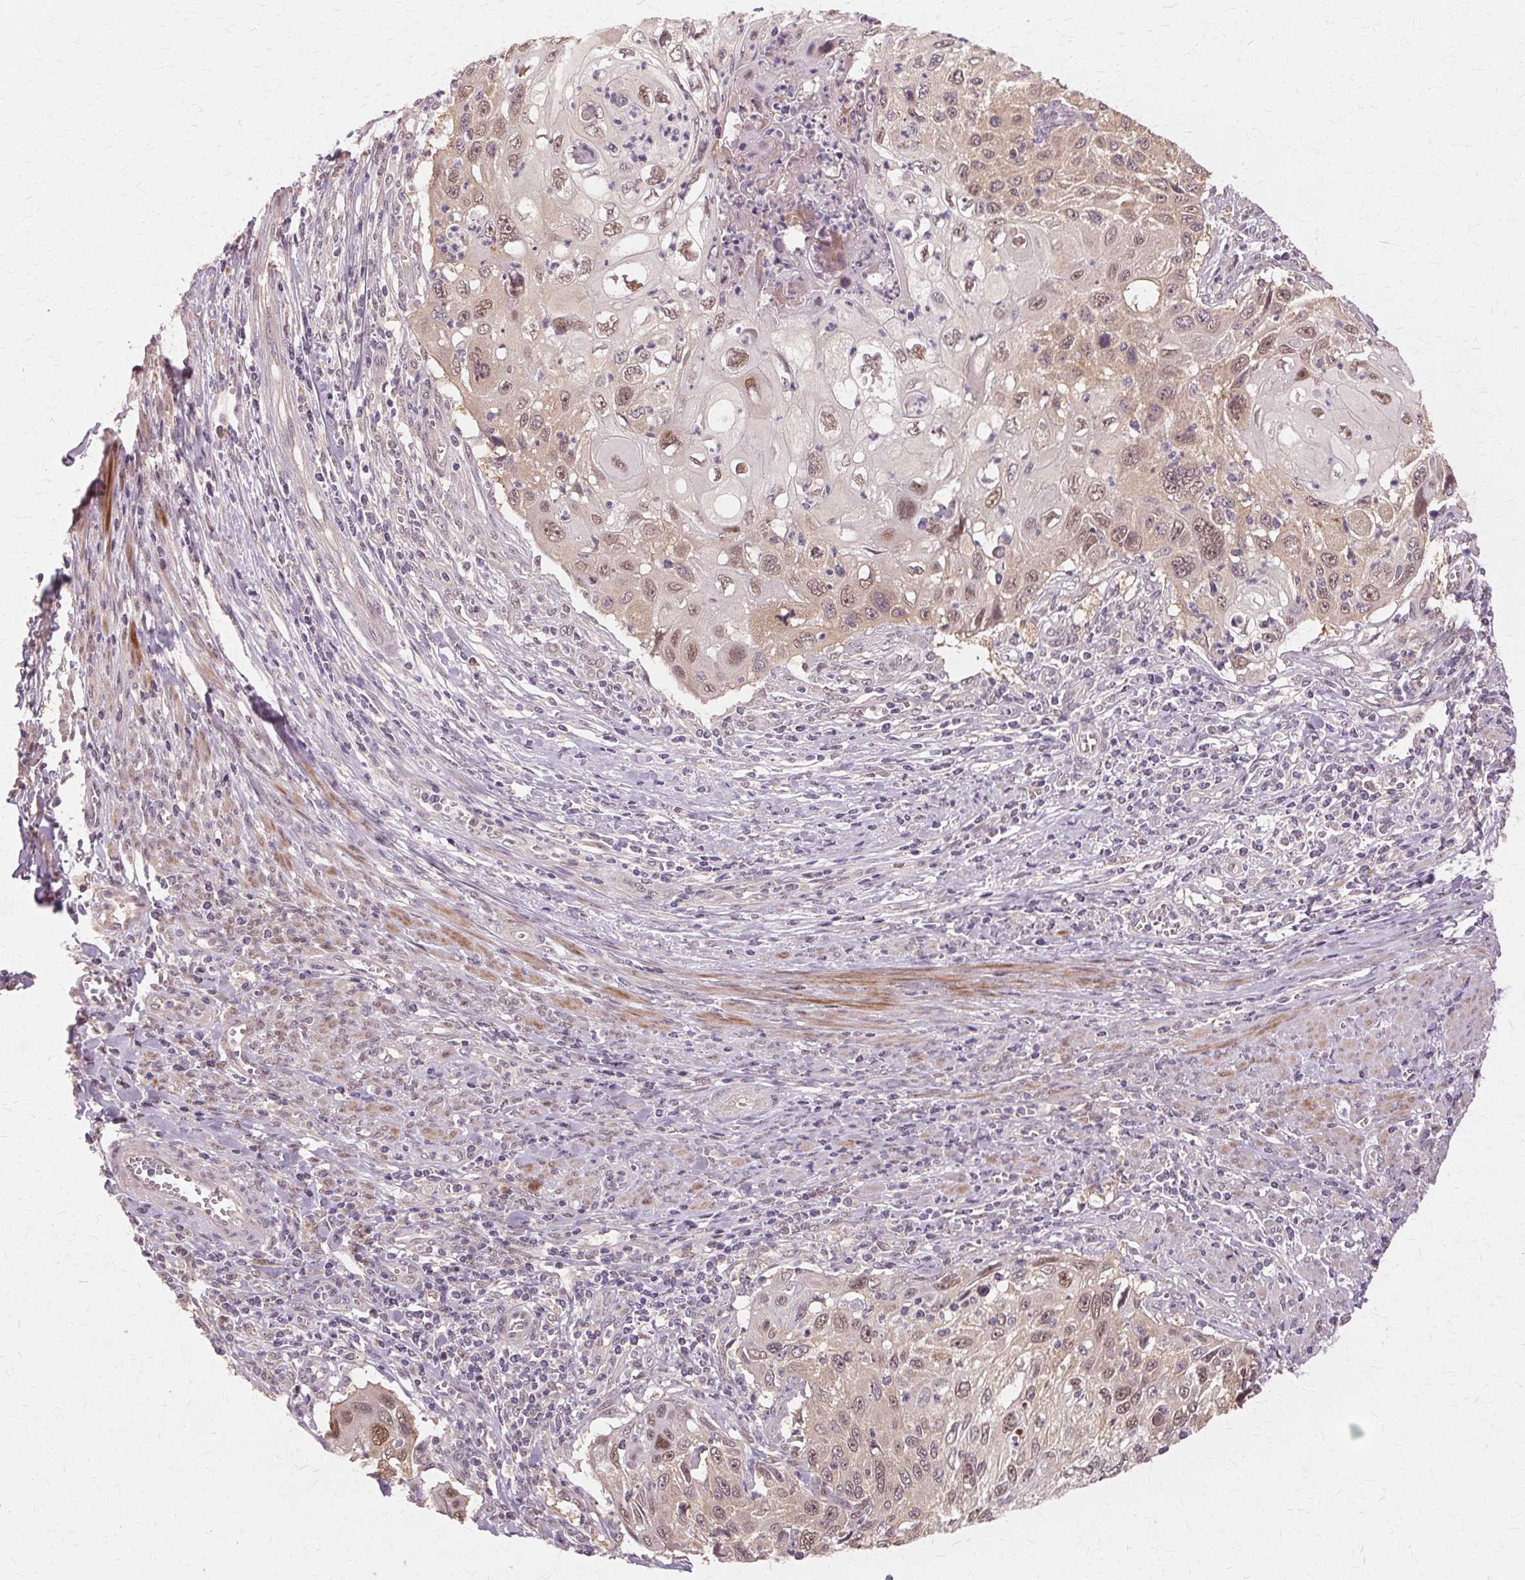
{"staining": {"intensity": "moderate", "quantity": ">75%", "location": "nuclear"}, "tissue": "cervical cancer", "cell_type": "Tumor cells", "image_type": "cancer", "snomed": [{"axis": "morphology", "description": "Squamous cell carcinoma, NOS"}, {"axis": "topography", "description": "Cervix"}], "caption": "High-power microscopy captured an IHC image of cervical squamous cell carcinoma, revealing moderate nuclear positivity in about >75% of tumor cells.", "gene": "PRMT5", "patient": {"sex": "female", "age": 70}}